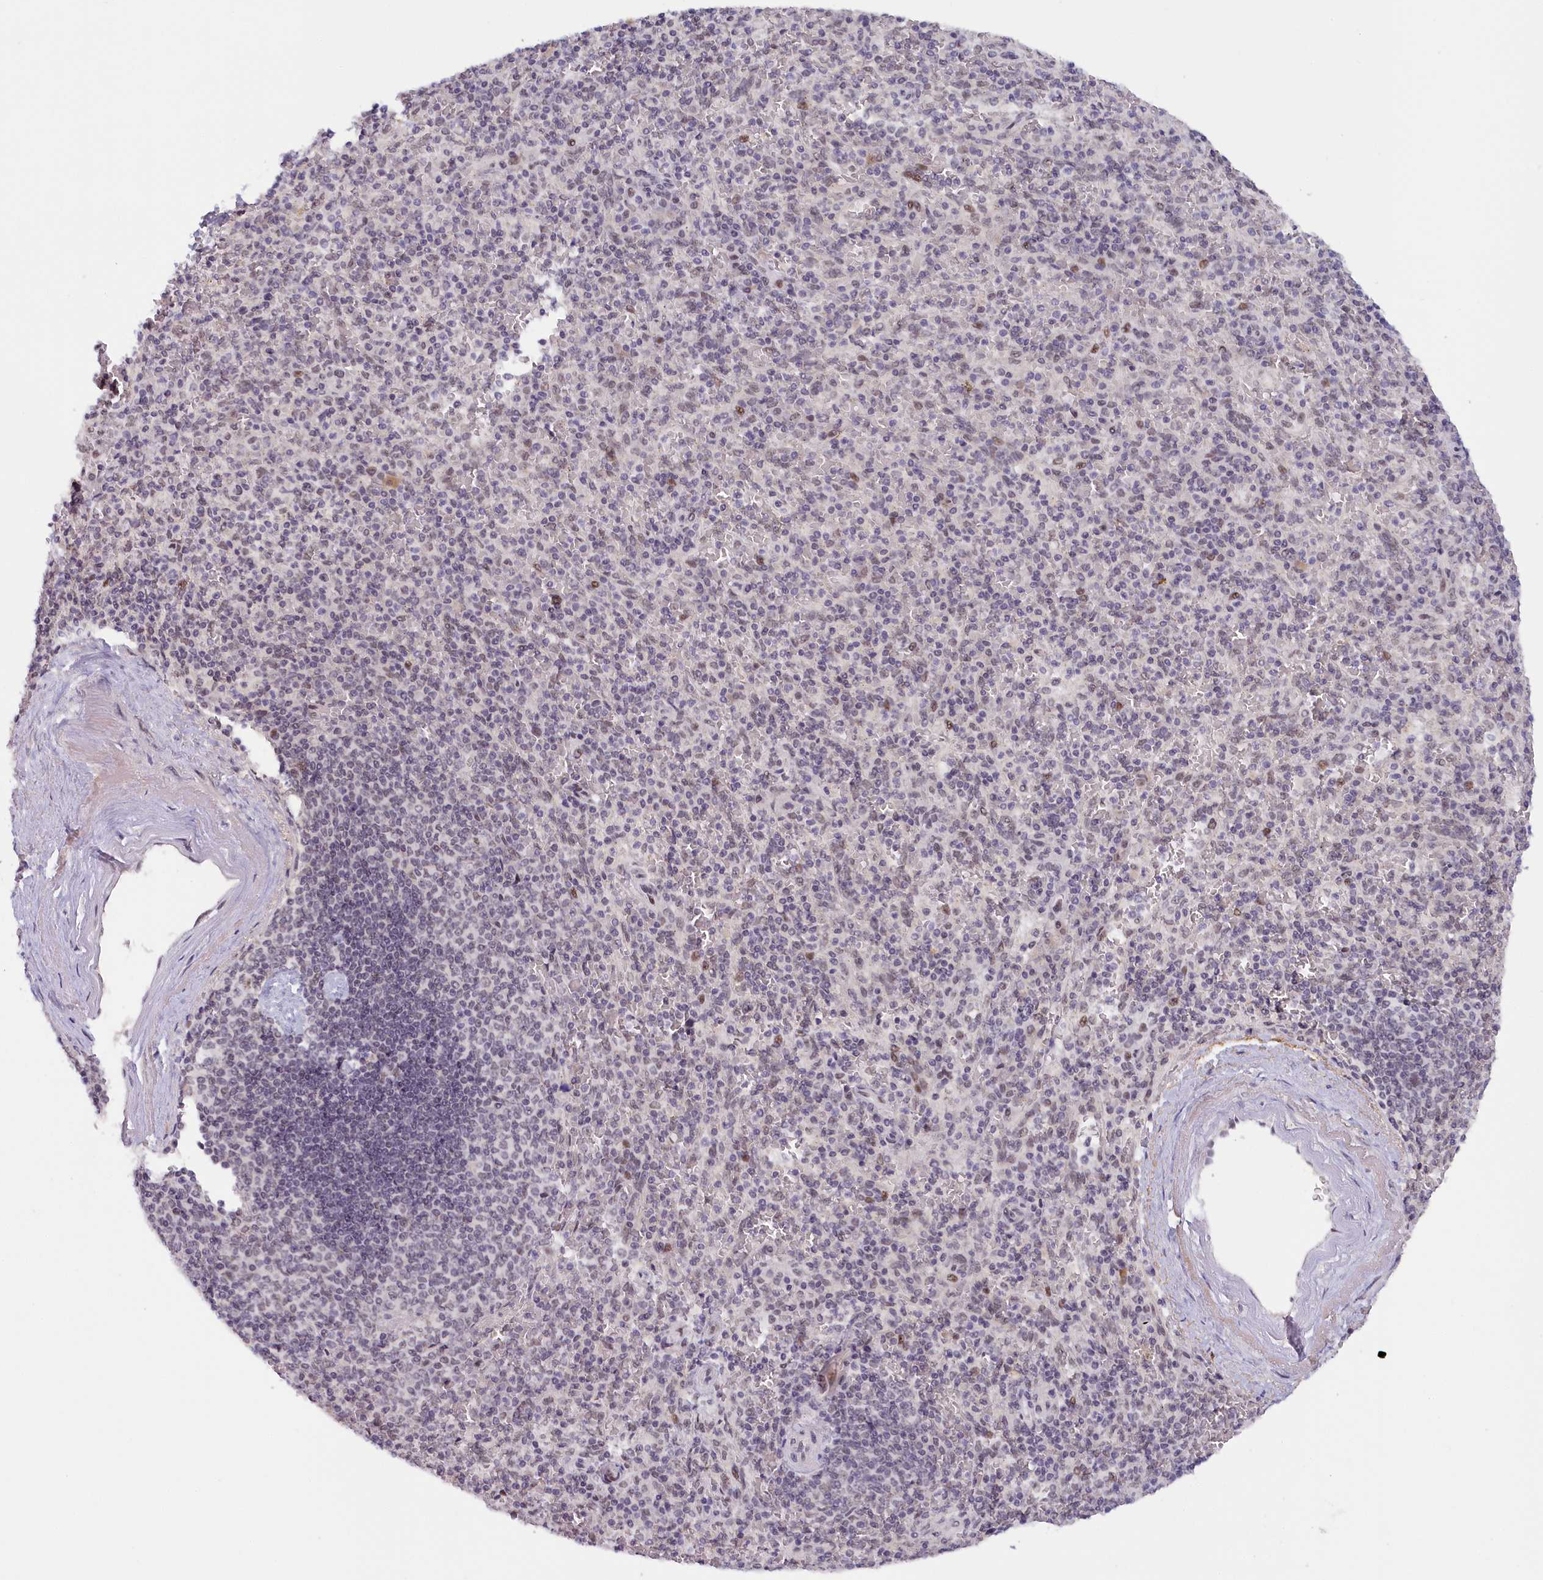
{"staining": {"intensity": "weak", "quantity": "<25%", "location": "nuclear"}, "tissue": "spleen", "cell_type": "Cells in red pulp", "image_type": "normal", "snomed": [{"axis": "morphology", "description": "Normal tissue, NOS"}, {"axis": "topography", "description": "Spleen"}], "caption": "Cells in red pulp show no significant protein staining in unremarkable spleen. (IHC, brightfield microscopy, high magnification).", "gene": "SEC31B", "patient": {"sex": "male", "age": 82}}